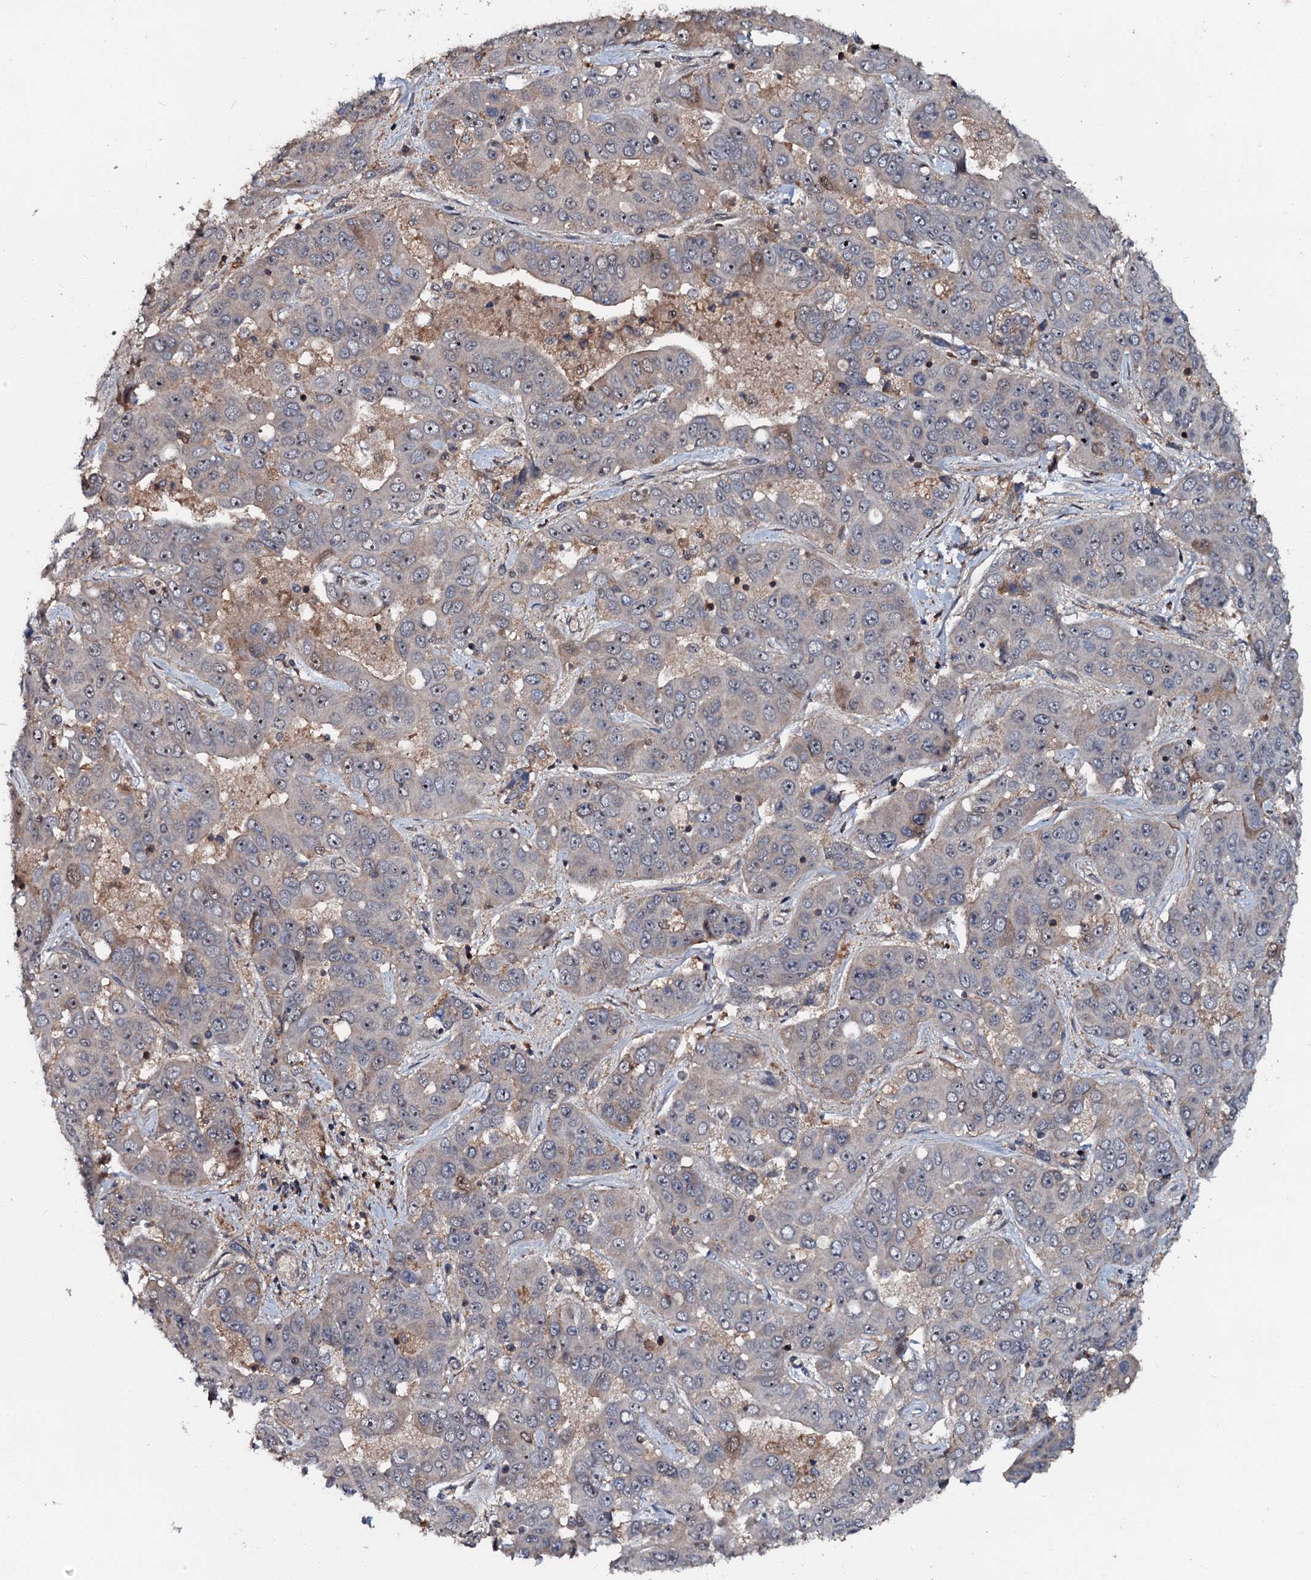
{"staining": {"intensity": "negative", "quantity": "none", "location": "none"}, "tissue": "liver cancer", "cell_type": "Tumor cells", "image_type": "cancer", "snomed": [{"axis": "morphology", "description": "Cholangiocarcinoma"}, {"axis": "topography", "description": "Liver"}], "caption": "Tumor cells are negative for protein expression in human liver cholangiocarcinoma.", "gene": "N4BP1", "patient": {"sex": "female", "age": 52}}